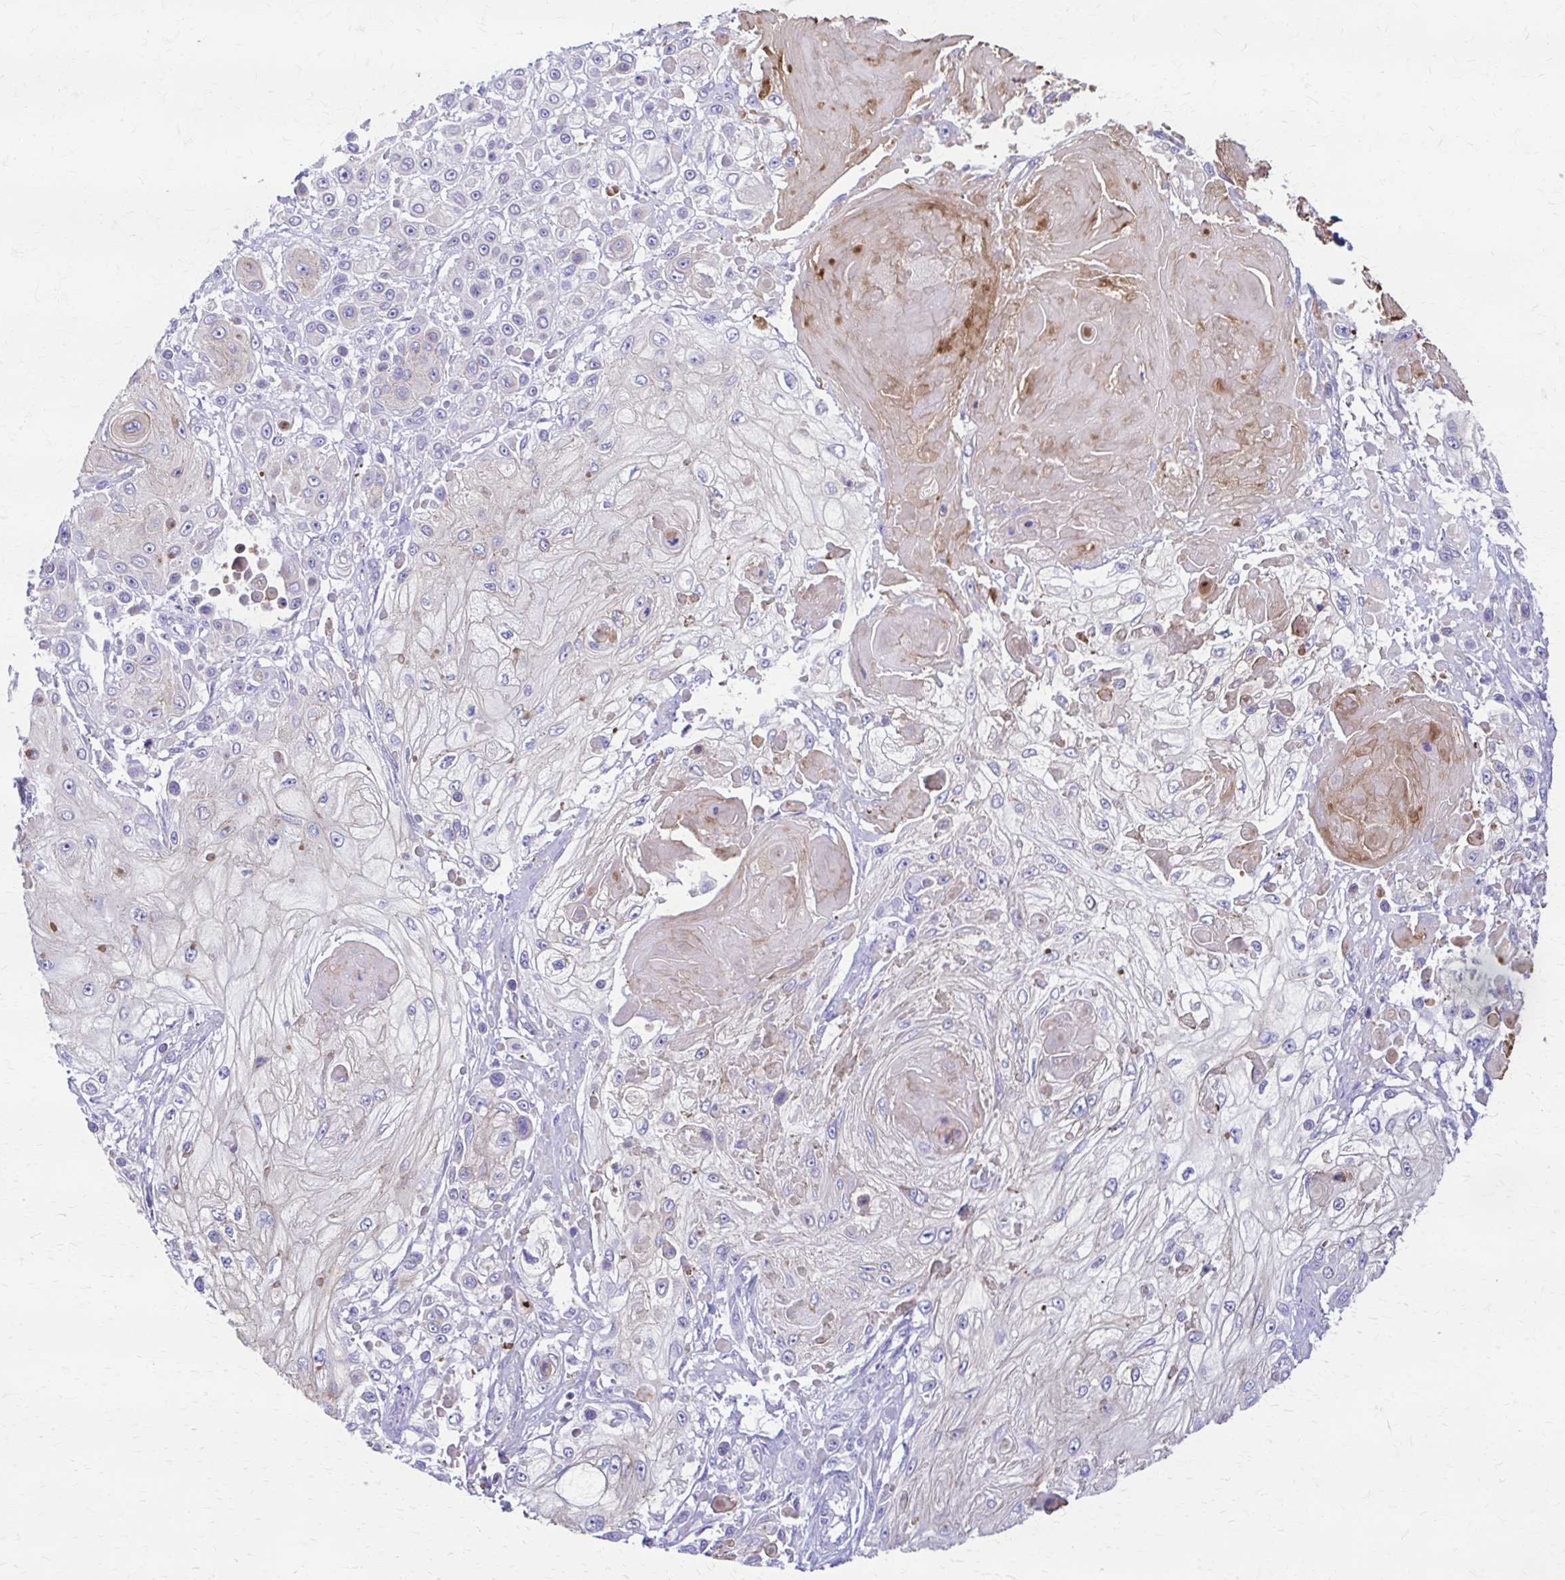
{"staining": {"intensity": "negative", "quantity": "none", "location": "none"}, "tissue": "skin cancer", "cell_type": "Tumor cells", "image_type": "cancer", "snomed": [{"axis": "morphology", "description": "Squamous cell carcinoma, NOS"}, {"axis": "topography", "description": "Skin"}], "caption": "Immunohistochemistry micrograph of neoplastic tissue: human skin squamous cell carcinoma stained with DAB exhibits no significant protein expression in tumor cells.", "gene": "DSP", "patient": {"sex": "male", "age": 67}}